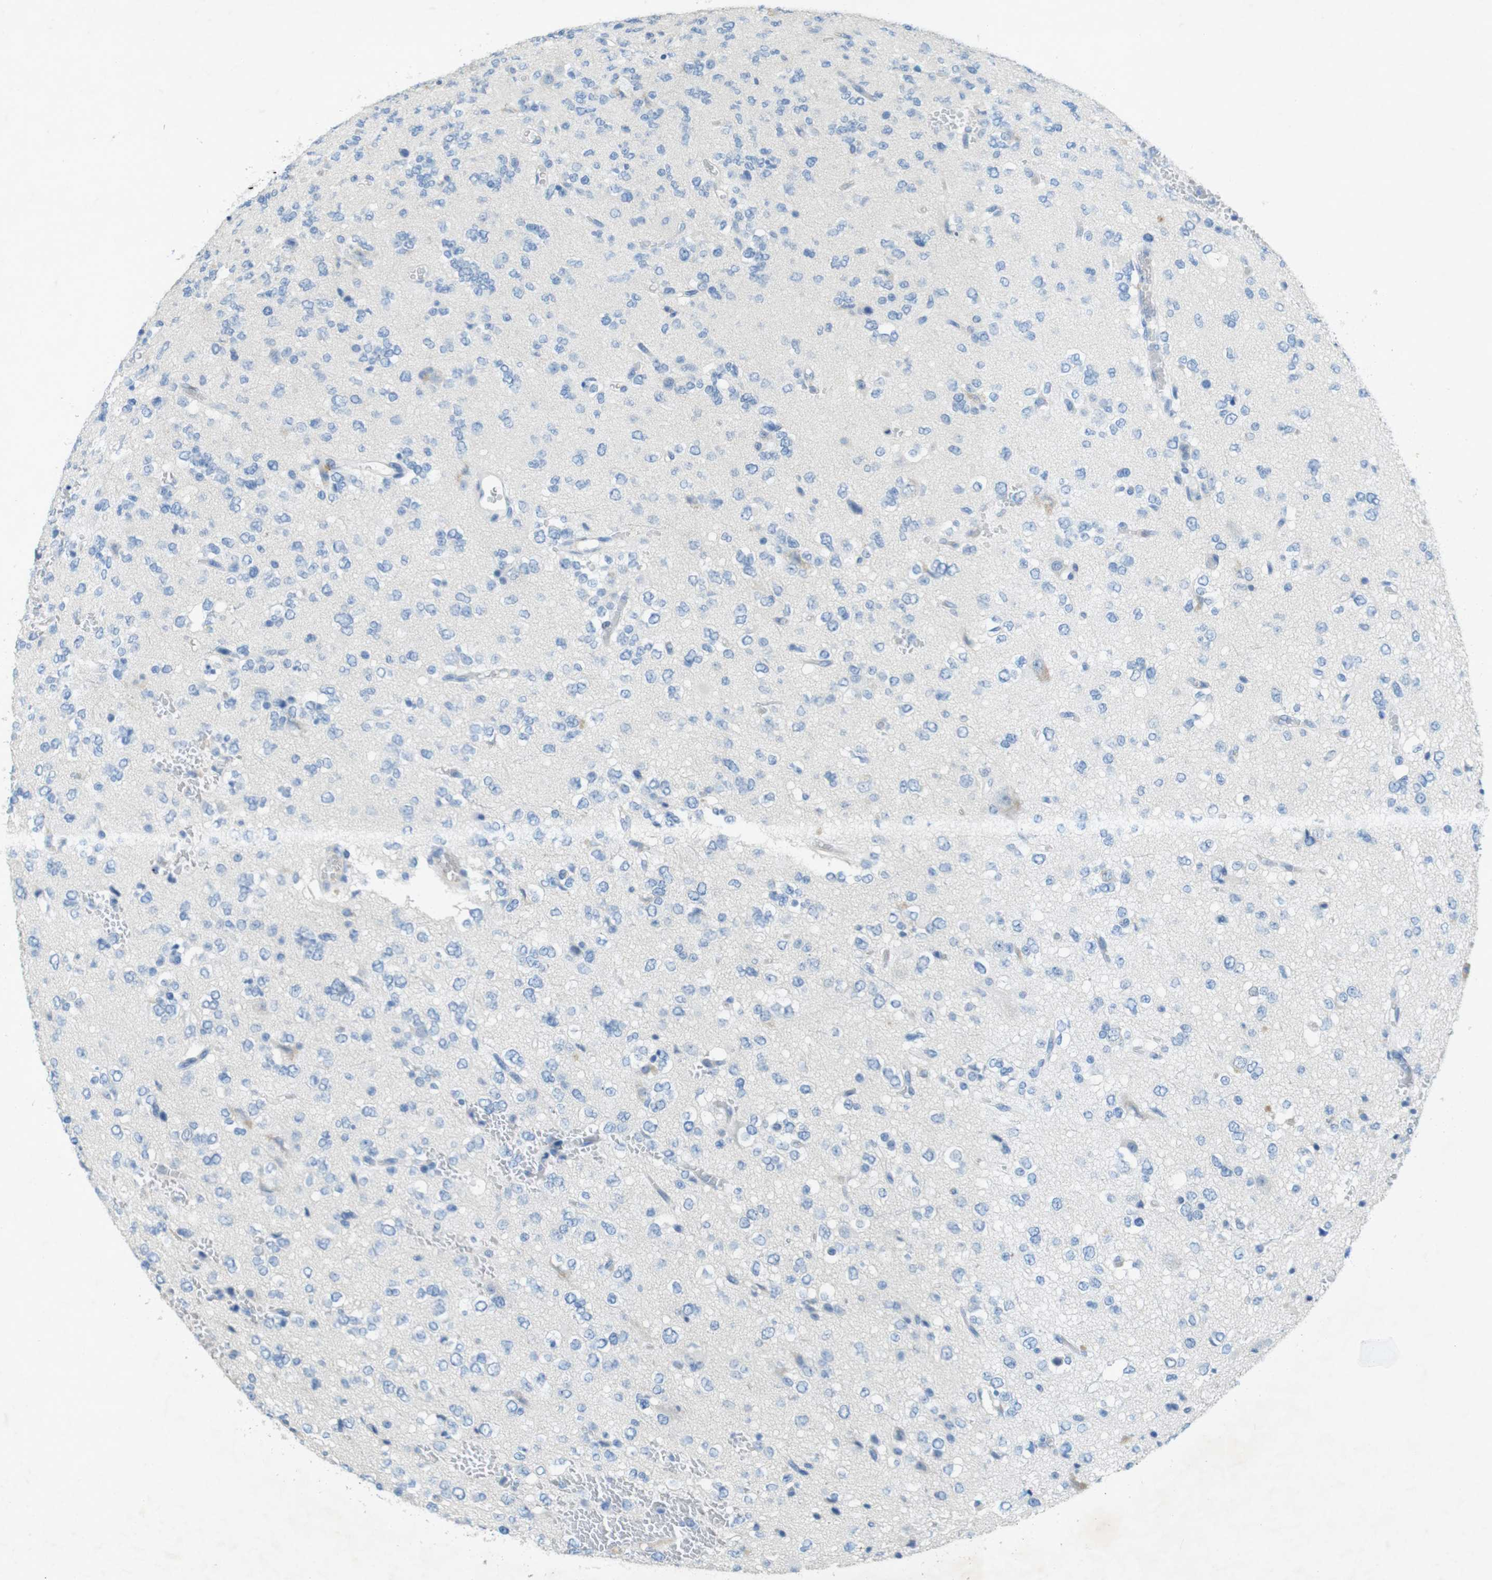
{"staining": {"intensity": "negative", "quantity": "none", "location": "none"}, "tissue": "glioma", "cell_type": "Tumor cells", "image_type": "cancer", "snomed": [{"axis": "morphology", "description": "Glioma, malignant, Low grade"}, {"axis": "topography", "description": "Brain"}], "caption": "Human glioma stained for a protein using immunohistochemistry (IHC) reveals no staining in tumor cells.", "gene": "CD320", "patient": {"sex": "male", "age": 38}}